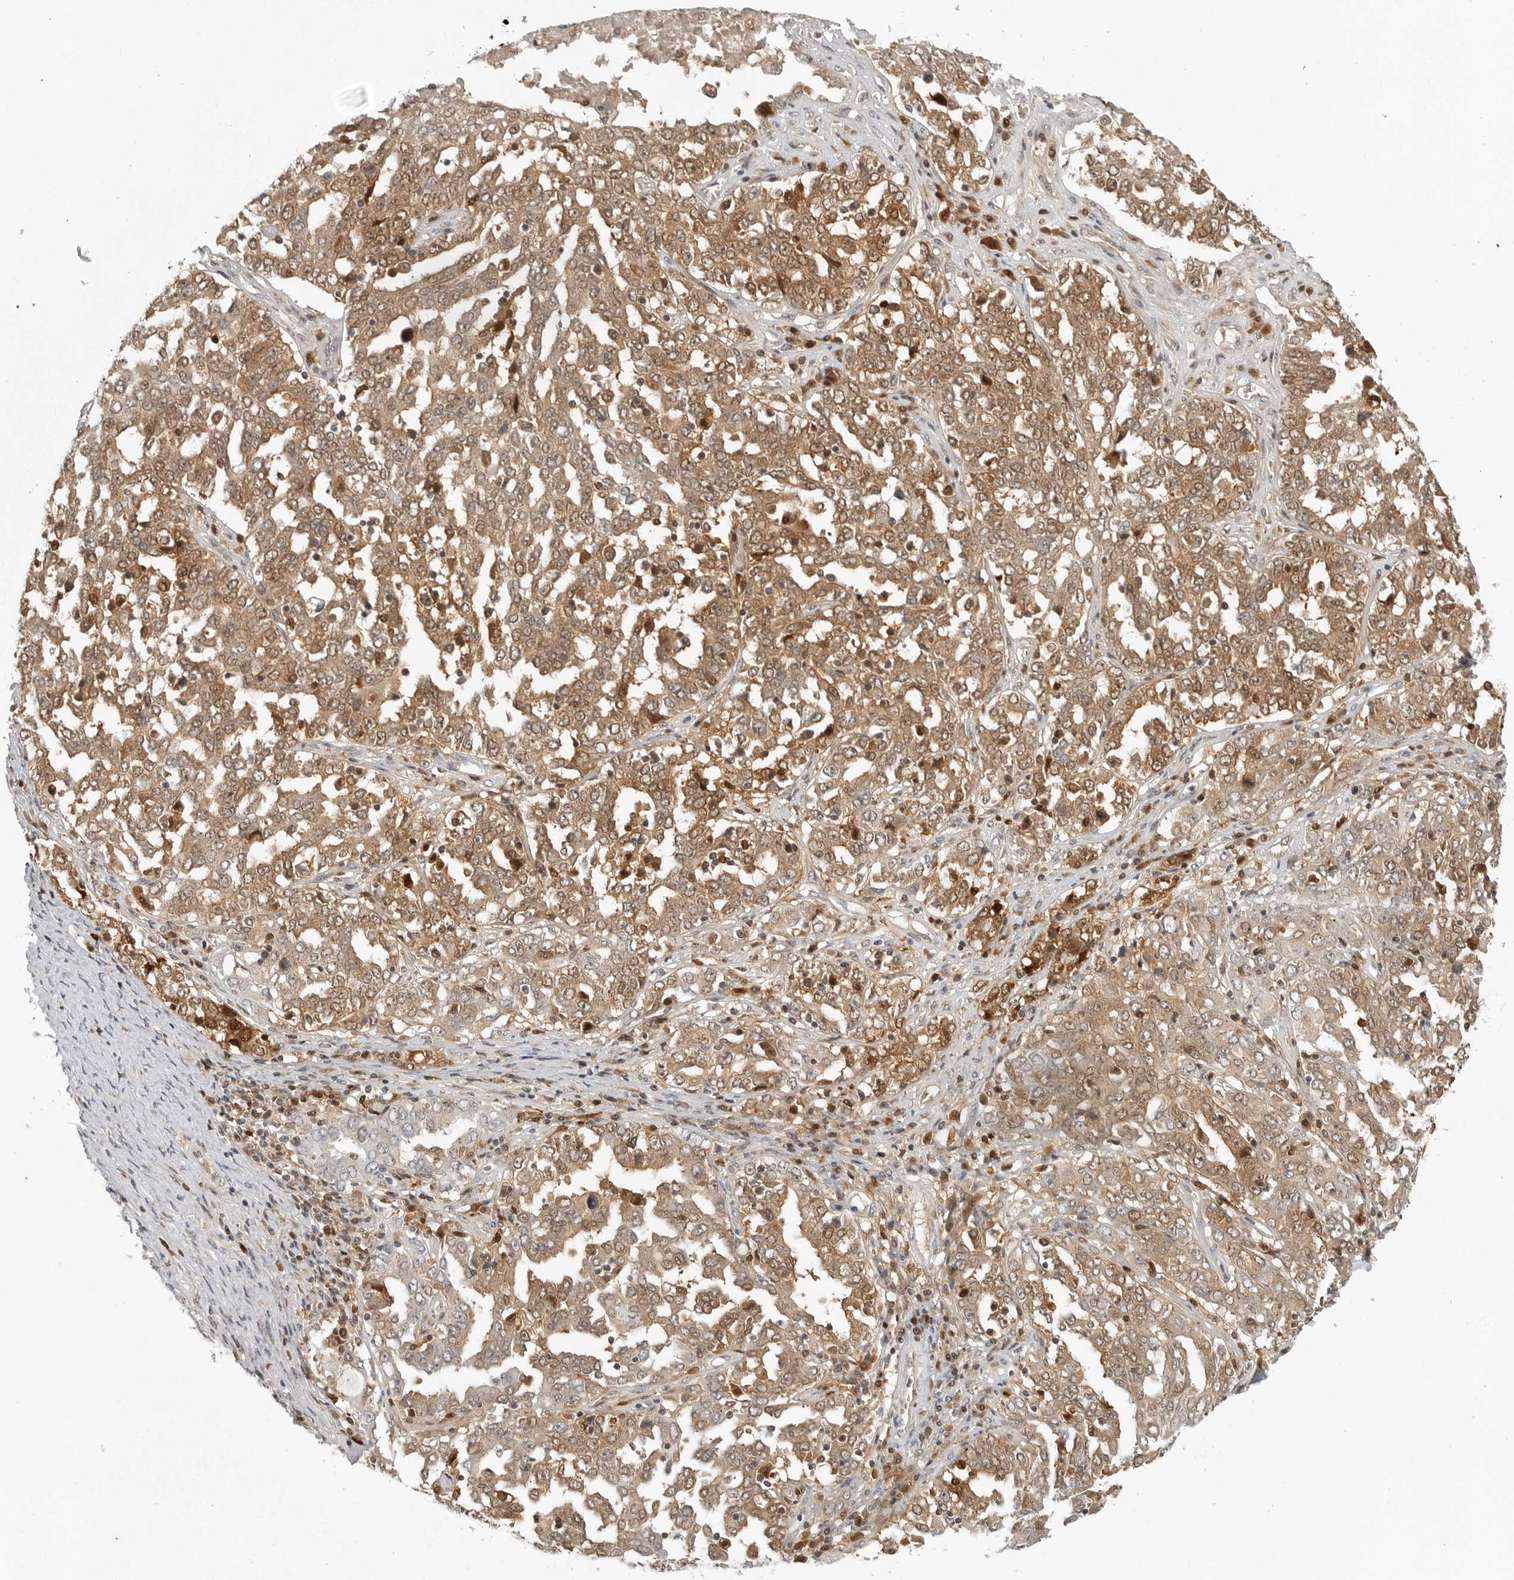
{"staining": {"intensity": "moderate", "quantity": ">75%", "location": "cytoplasmic/membranous,nuclear"}, "tissue": "ovarian cancer", "cell_type": "Tumor cells", "image_type": "cancer", "snomed": [{"axis": "morphology", "description": "Carcinoma, endometroid"}, {"axis": "topography", "description": "Ovary"}], "caption": "Immunohistochemical staining of endometroid carcinoma (ovarian) exhibits moderate cytoplasmic/membranous and nuclear protein positivity in about >75% of tumor cells. The staining was performed using DAB (3,3'-diaminobenzidine), with brown indicating positive protein expression. Nuclei are stained blue with hematoxylin.", "gene": "CTIF", "patient": {"sex": "female", "age": 62}}